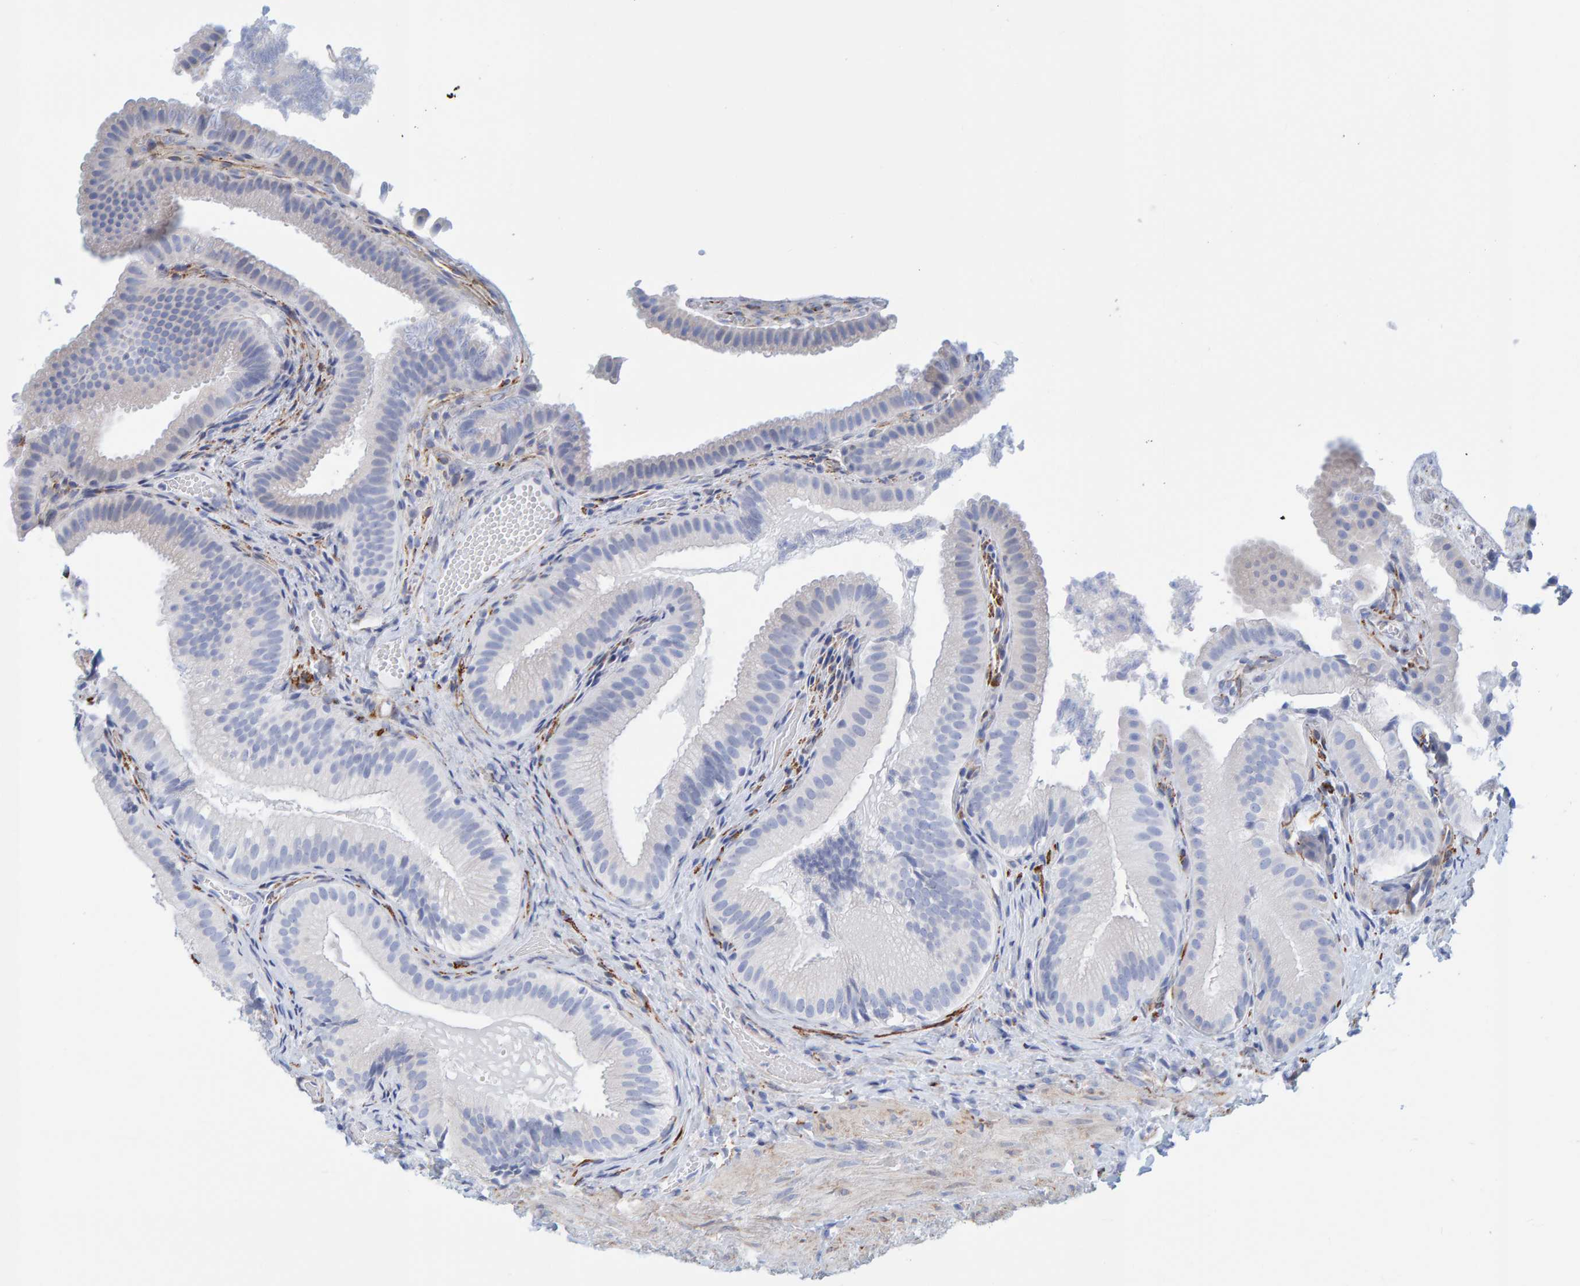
{"staining": {"intensity": "negative", "quantity": "none", "location": "none"}, "tissue": "gallbladder", "cell_type": "Glandular cells", "image_type": "normal", "snomed": [{"axis": "morphology", "description": "Normal tissue, NOS"}, {"axis": "topography", "description": "Gallbladder"}], "caption": "Immunohistochemistry (IHC) image of unremarkable gallbladder stained for a protein (brown), which demonstrates no staining in glandular cells.", "gene": "MAP1B", "patient": {"sex": "female", "age": 30}}